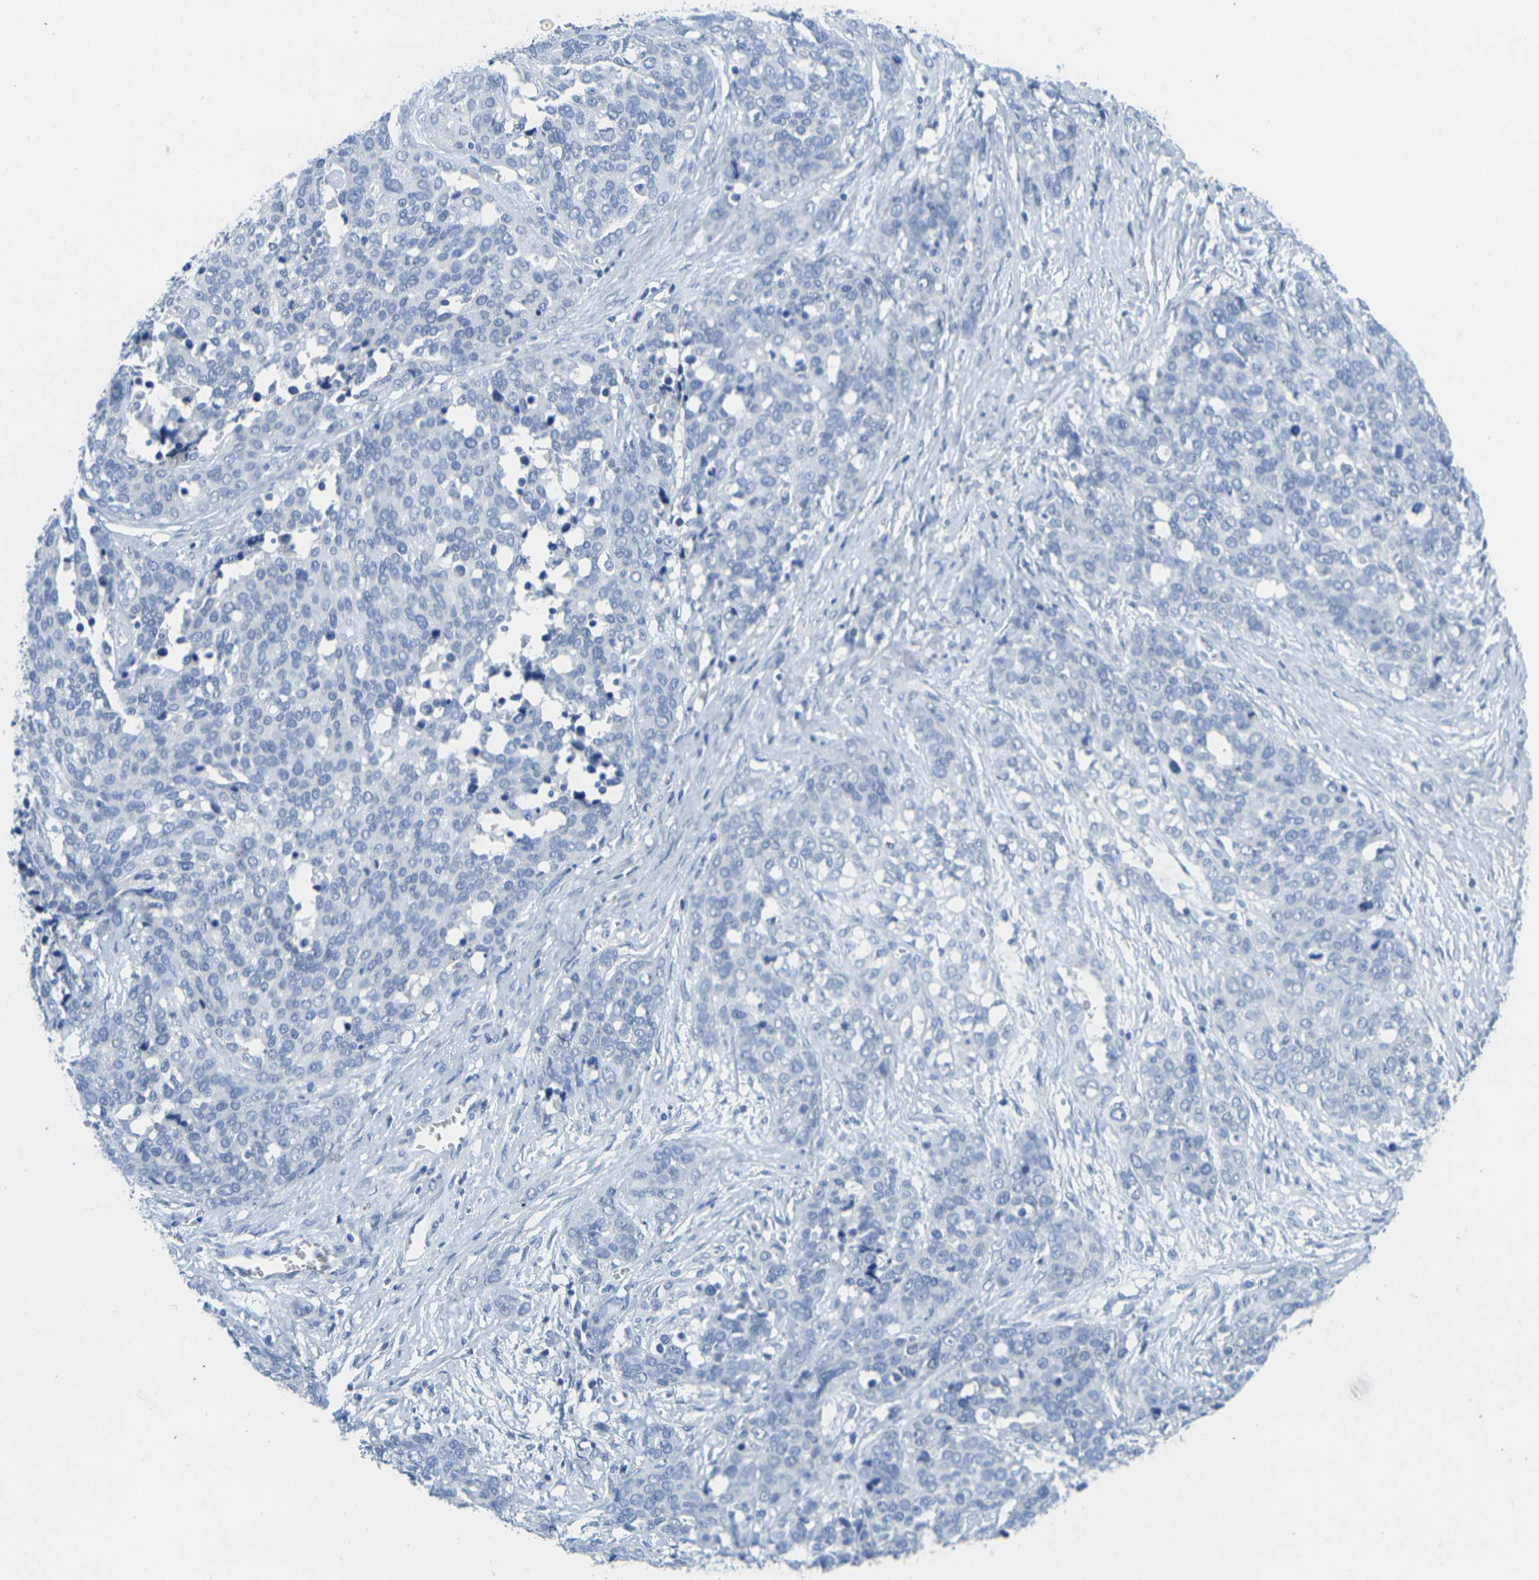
{"staining": {"intensity": "negative", "quantity": "none", "location": "none"}, "tissue": "ovarian cancer", "cell_type": "Tumor cells", "image_type": "cancer", "snomed": [{"axis": "morphology", "description": "Cystadenocarcinoma, serous, NOS"}, {"axis": "topography", "description": "Ovary"}], "caption": "The image reveals no significant expression in tumor cells of ovarian cancer.", "gene": "FAM3D", "patient": {"sex": "female", "age": 44}}